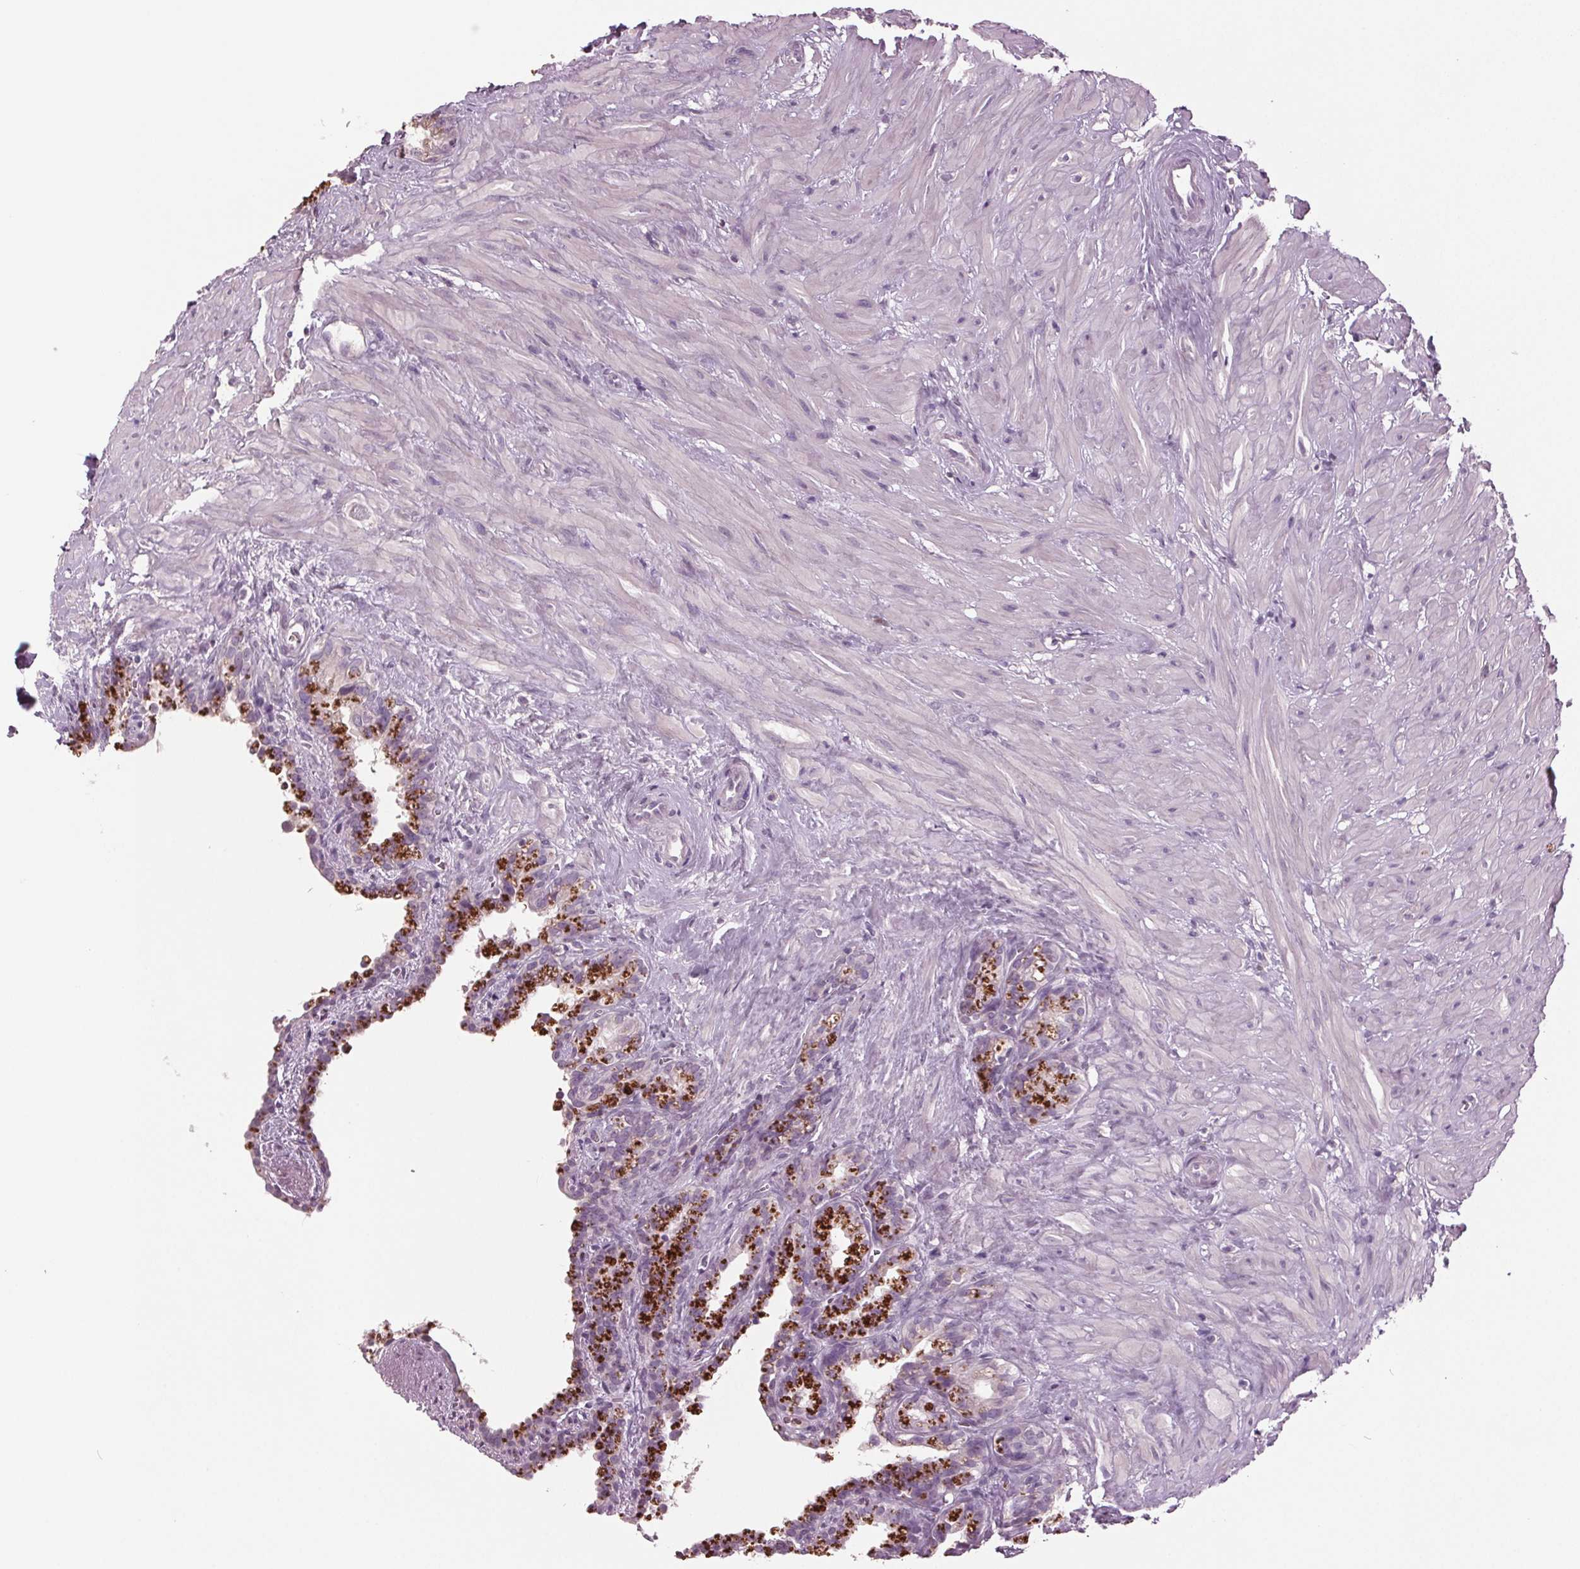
{"staining": {"intensity": "negative", "quantity": "none", "location": "none"}, "tissue": "seminal vesicle", "cell_type": "Glandular cells", "image_type": "normal", "snomed": [{"axis": "morphology", "description": "Normal tissue, NOS"}, {"axis": "morphology", "description": "Urothelial carcinoma, NOS"}, {"axis": "topography", "description": "Urinary bladder"}, {"axis": "topography", "description": "Seminal veicle"}], "caption": "Immunohistochemical staining of unremarkable human seminal vesicle displays no significant staining in glandular cells.", "gene": "BHLHE22", "patient": {"sex": "male", "age": 76}}